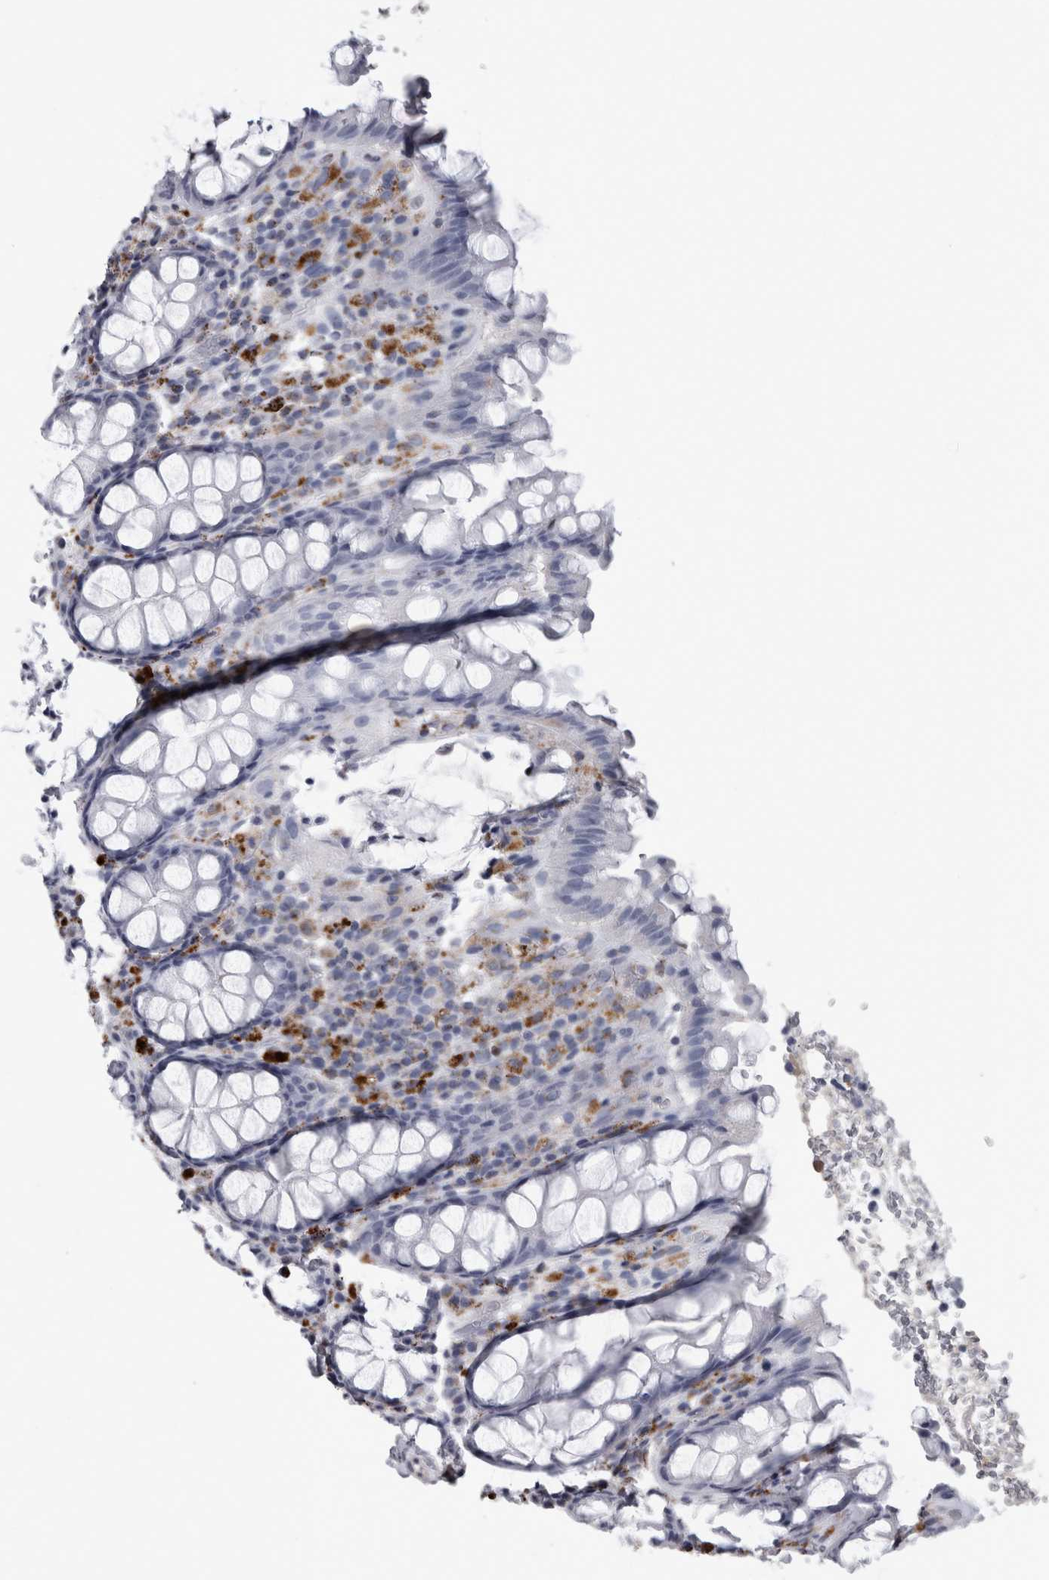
{"staining": {"intensity": "moderate", "quantity": "<25%", "location": "cytoplasmic/membranous"}, "tissue": "rectum", "cell_type": "Glandular cells", "image_type": "normal", "snomed": [{"axis": "morphology", "description": "Normal tissue, NOS"}, {"axis": "topography", "description": "Rectum"}], "caption": "Immunohistochemical staining of unremarkable rectum demonstrates moderate cytoplasmic/membranous protein positivity in approximately <25% of glandular cells. Nuclei are stained in blue.", "gene": "DPP7", "patient": {"sex": "male", "age": 64}}